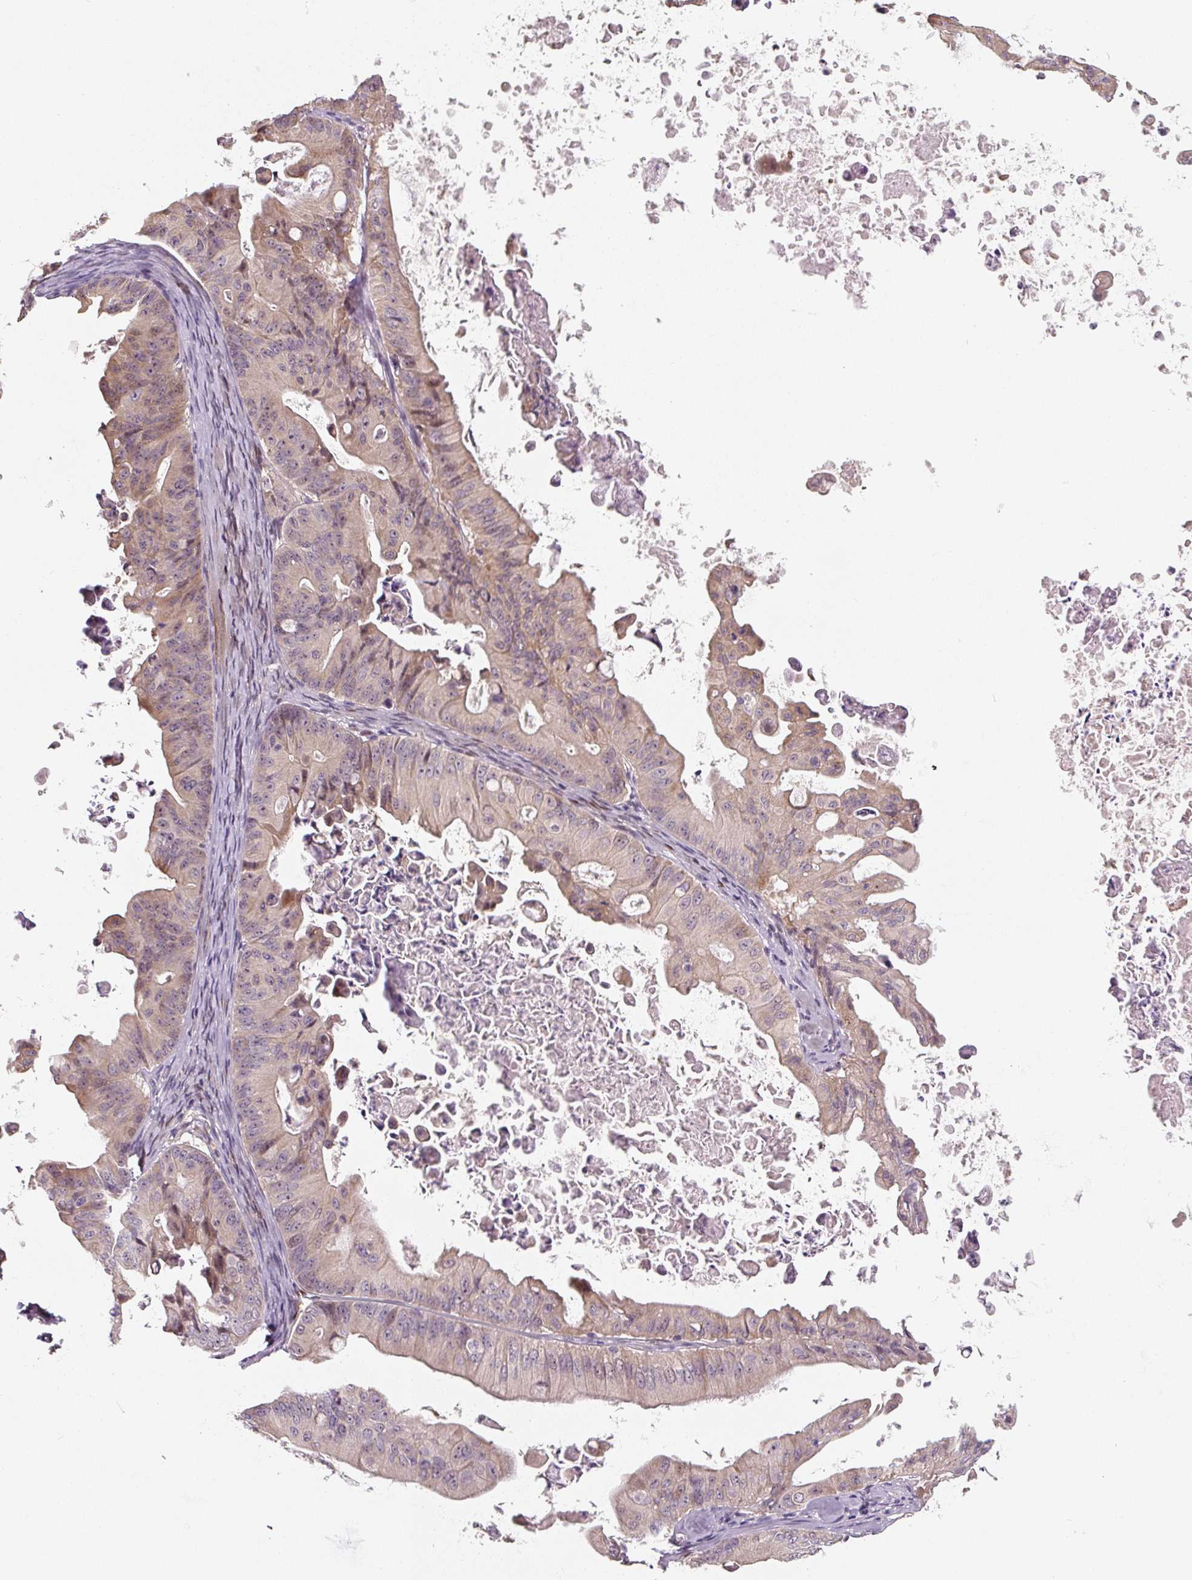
{"staining": {"intensity": "weak", "quantity": "25%-75%", "location": "cytoplasmic/membranous,nuclear"}, "tissue": "ovarian cancer", "cell_type": "Tumor cells", "image_type": "cancer", "snomed": [{"axis": "morphology", "description": "Cystadenocarcinoma, mucinous, NOS"}, {"axis": "topography", "description": "Ovary"}], "caption": "This micrograph reveals ovarian cancer stained with IHC to label a protein in brown. The cytoplasmic/membranous and nuclear of tumor cells show weak positivity for the protein. Nuclei are counter-stained blue.", "gene": "PWWP3B", "patient": {"sex": "female", "age": 37}}